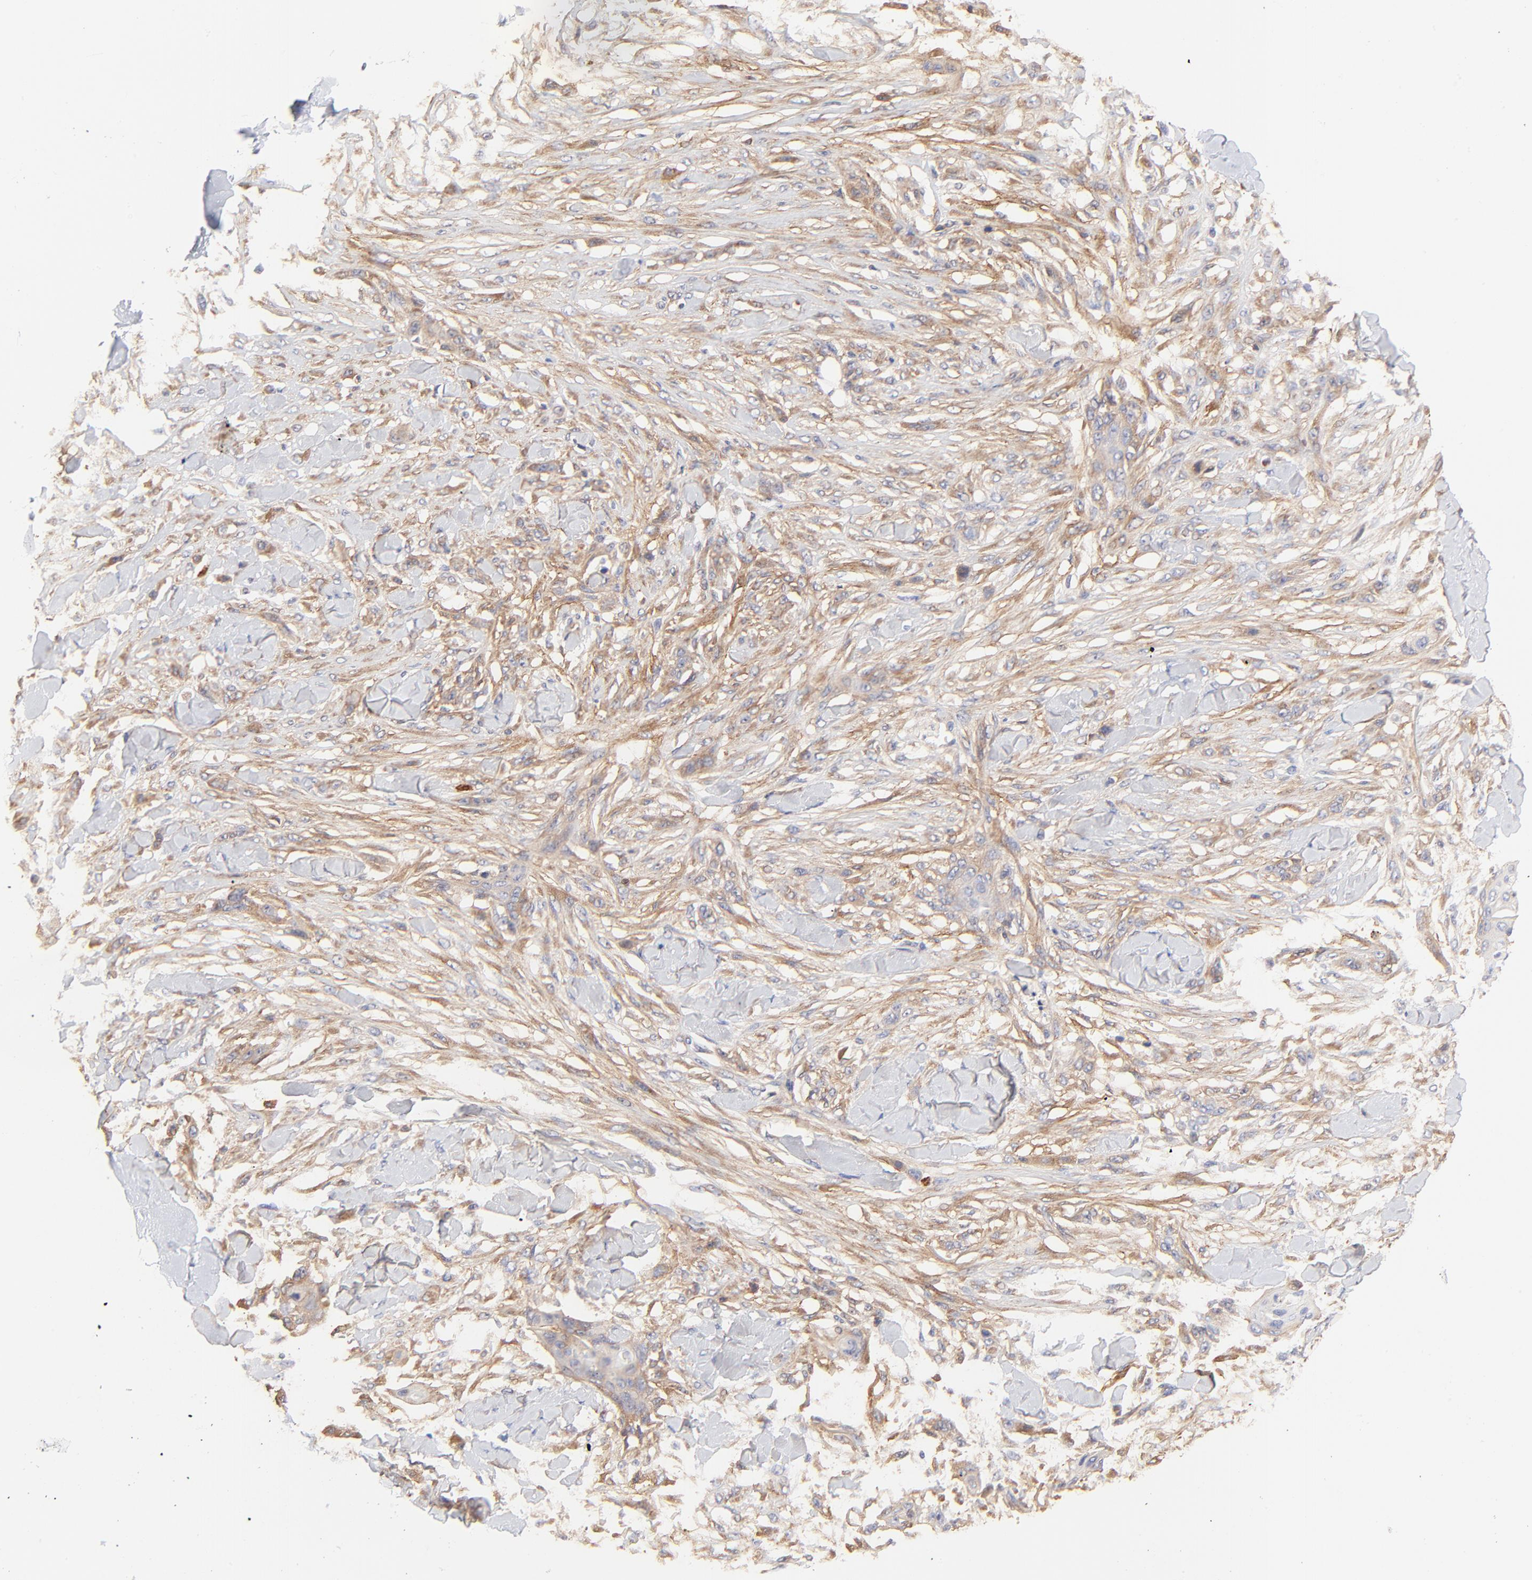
{"staining": {"intensity": "moderate", "quantity": ">75%", "location": "cytoplasmic/membranous"}, "tissue": "skin cancer", "cell_type": "Tumor cells", "image_type": "cancer", "snomed": [{"axis": "morphology", "description": "Squamous cell carcinoma, NOS"}, {"axis": "topography", "description": "Skin"}], "caption": "Immunohistochemistry (IHC) of human squamous cell carcinoma (skin) exhibits medium levels of moderate cytoplasmic/membranous expression in about >75% of tumor cells. (DAB = brown stain, brightfield microscopy at high magnification).", "gene": "PTK7", "patient": {"sex": "female", "age": 59}}